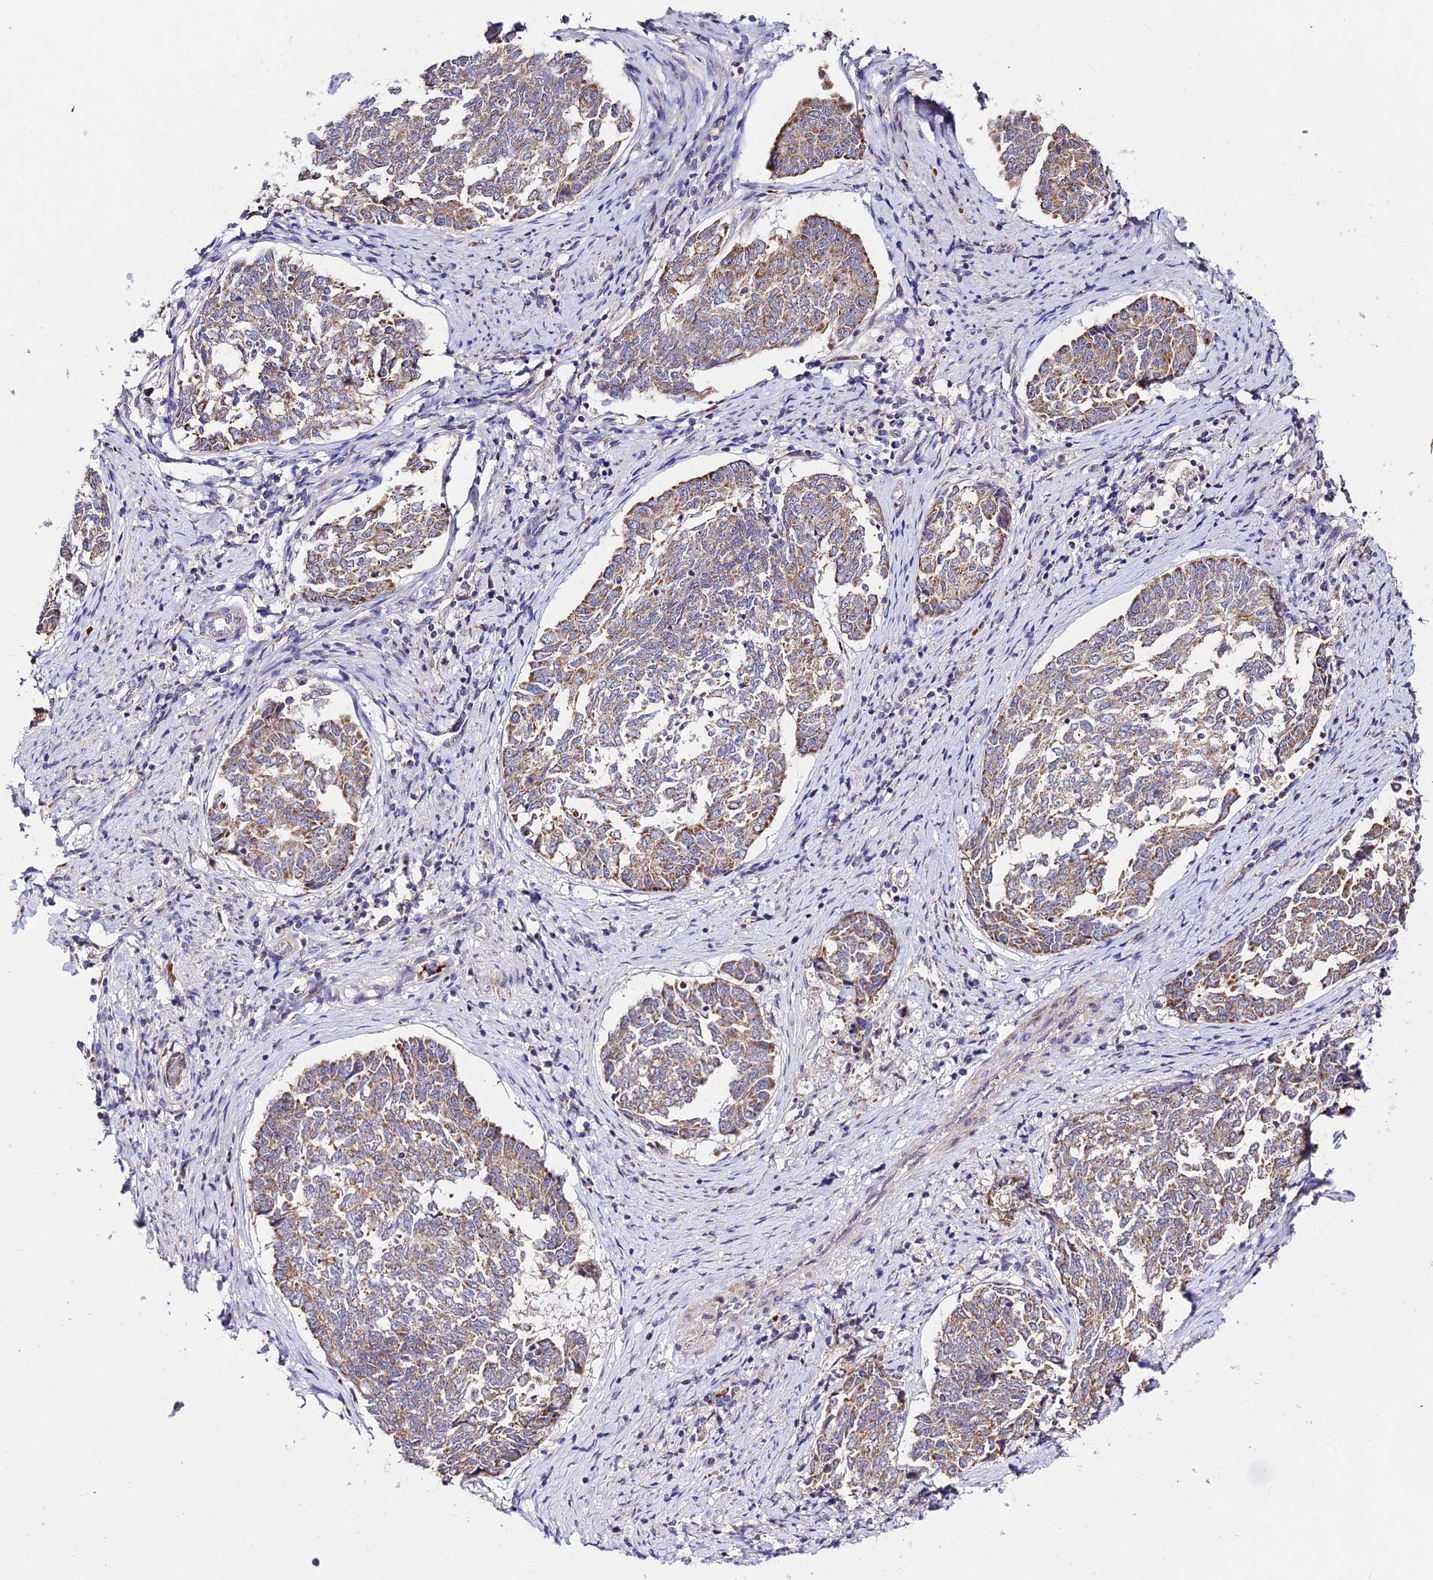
{"staining": {"intensity": "moderate", "quantity": ">75%", "location": "cytoplasmic/membranous"}, "tissue": "endometrial cancer", "cell_type": "Tumor cells", "image_type": "cancer", "snomed": [{"axis": "morphology", "description": "Adenocarcinoma, NOS"}, {"axis": "topography", "description": "Endometrium"}], "caption": "Adenocarcinoma (endometrial) stained with a protein marker exhibits moderate staining in tumor cells.", "gene": "WDR5B", "patient": {"sex": "female", "age": 80}}